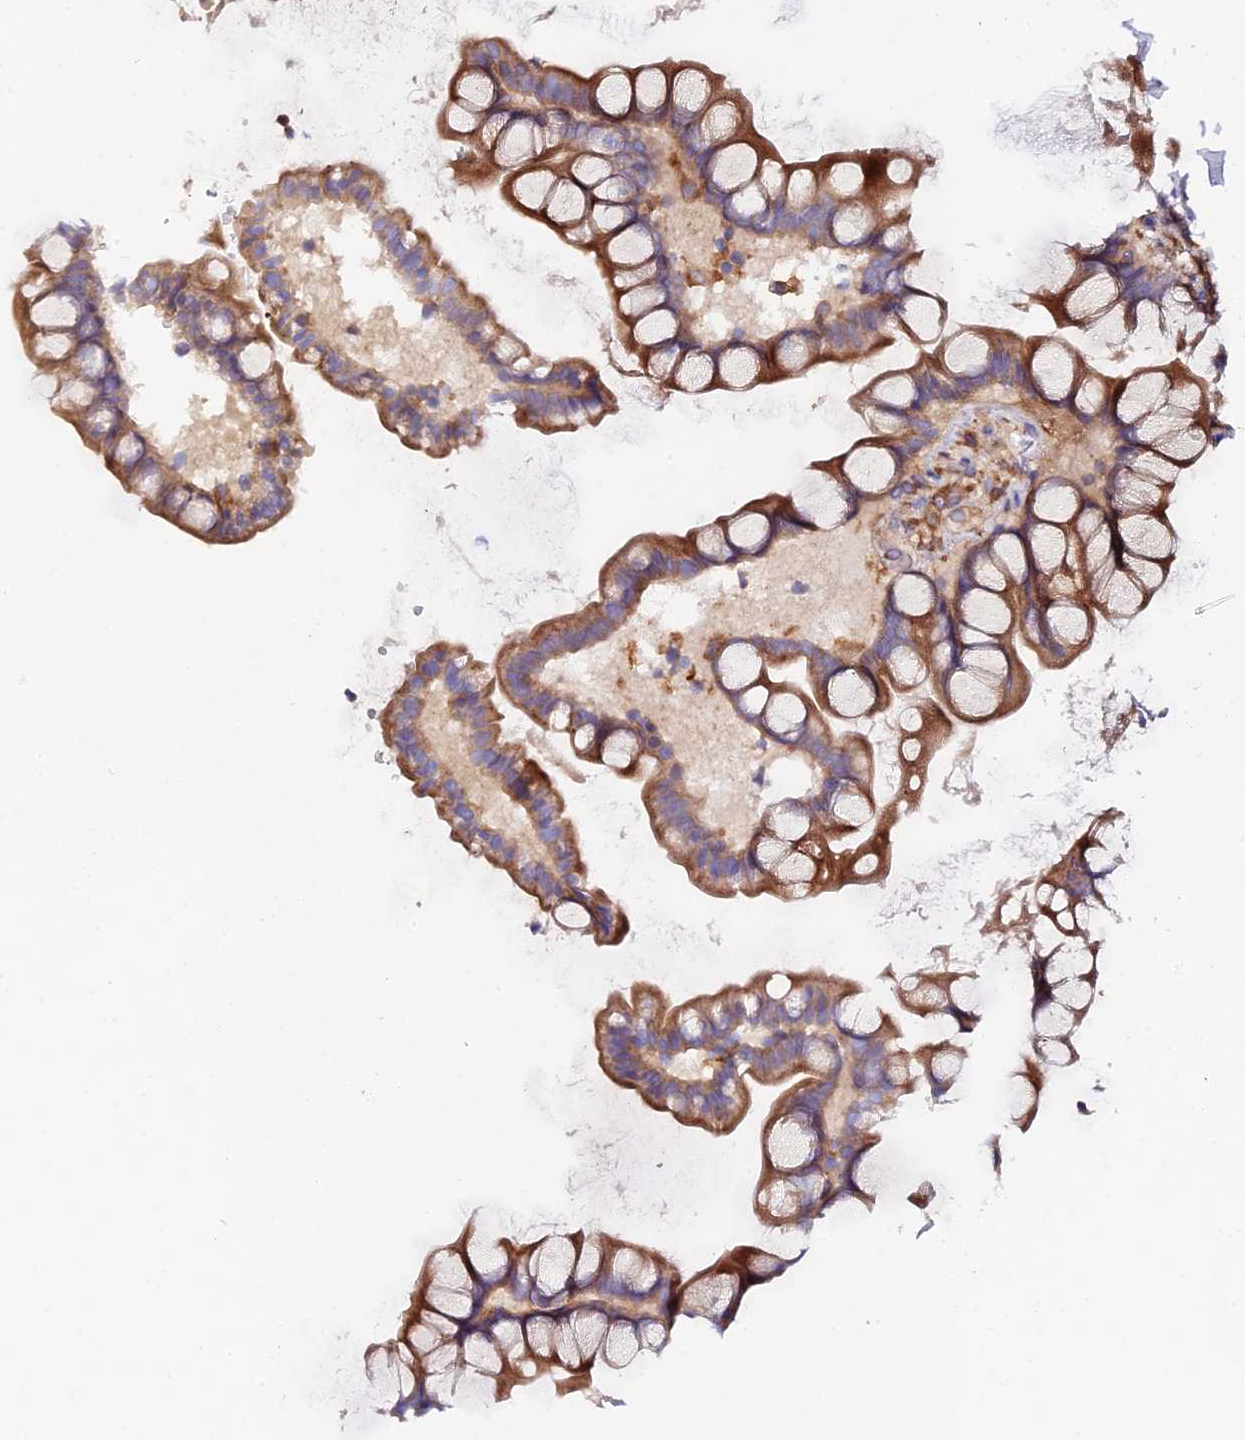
{"staining": {"intensity": "moderate", "quantity": ">75%", "location": "cytoplasmic/membranous"}, "tissue": "small intestine", "cell_type": "Glandular cells", "image_type": "normal", "snomed": [{"axis": "morphology", "description": "Normal tissue, NOS"}, {"axis": "topography", "description": "Small intestine"}], "caption": "Brown immunohistochemical staining in benign small intestine displays moderate cytoplasmic/membranous staining in about >75% of glandular cells. (Stains: DAB in brown, nuclei in blue, Microscopy: brightfield microscopy at high magnification).", "gene": "GNG5B", "patient": {"sex": "male", "age": 70}}